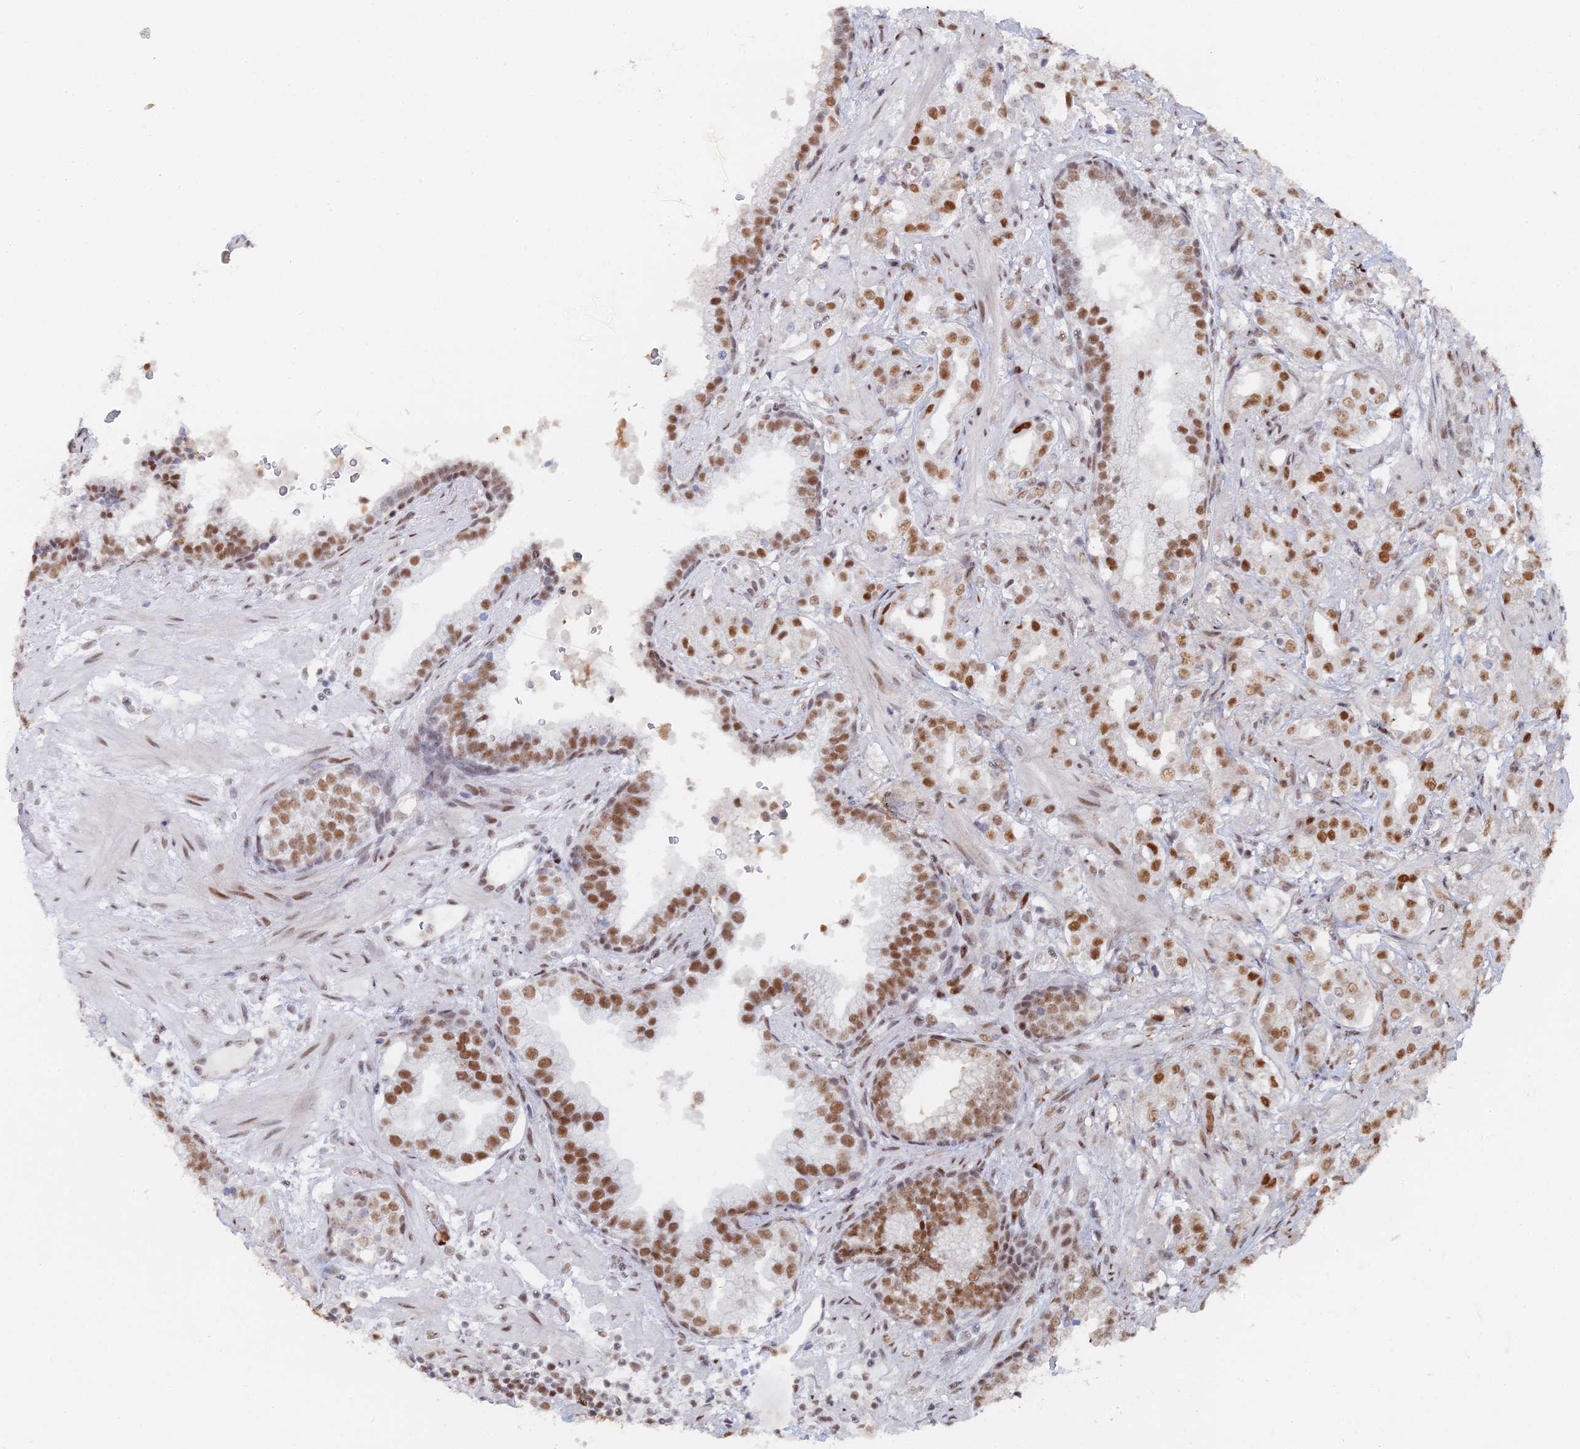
{"staining": {"intensity": "moderate", "quantity": ">75%", "location": "nuclear"}, "tissue": "prostate cancer", "cell_type": "Tumor cells", "image_type": "cancer", "snomed": [{"axis": "morphology", "description": "Adenocarcinoma, High grade"}, {"axis": "topography", "description": "Prostate"}], "caption": "A brown stain highlights moderate nuclear expression of a protein in prostate adenocarcinoma (high-grade) tumor cells.", "gene": "GSC2", "patient": {"sex": "male", "age": 63}}